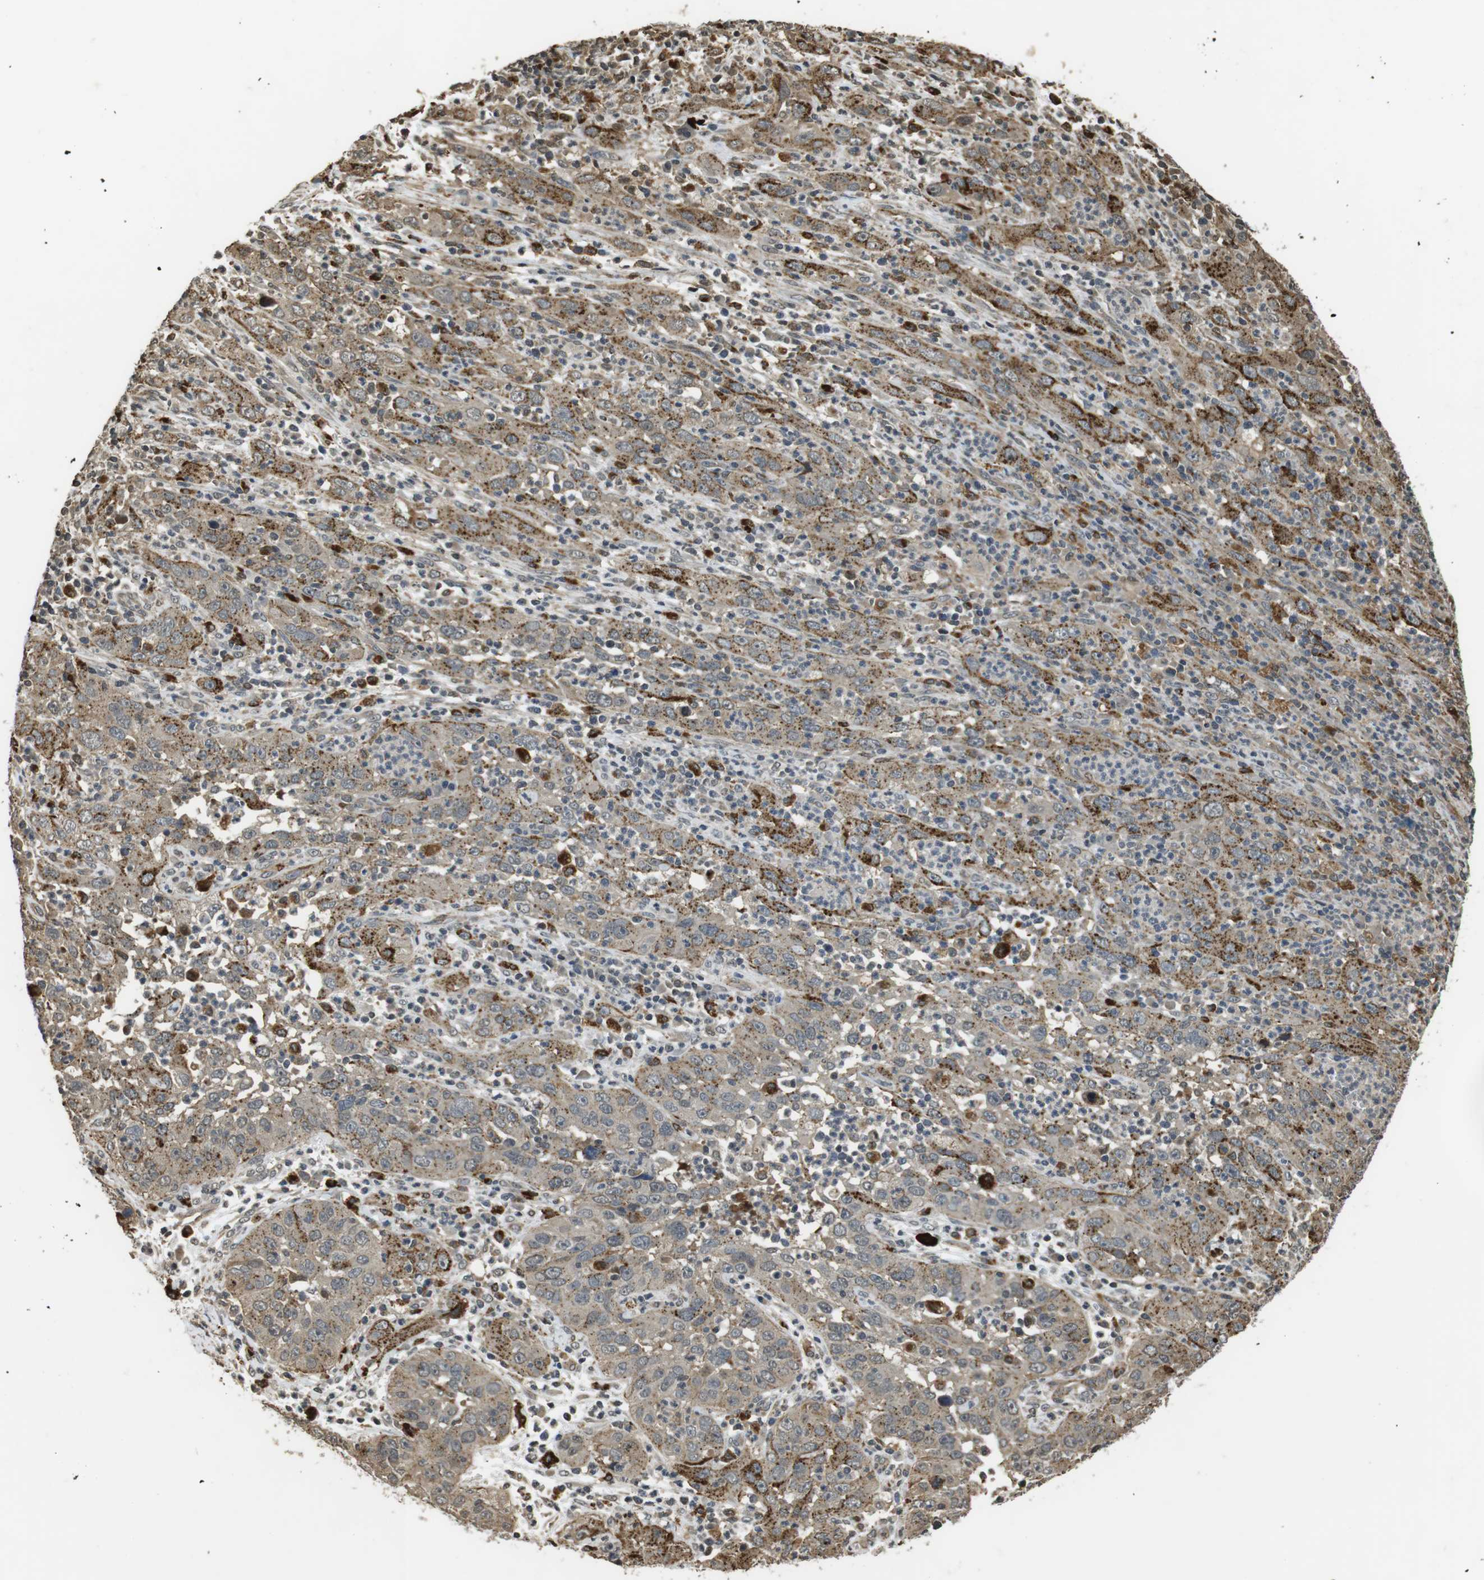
{"staining": {"intensity": "moderate", "quantity": ">75%", "location": "cytoplasmic/membranous"}, "tissue": "cervical cancer", "cell_type": "Tumor cells", "image_type": "cancer", "snomed": [{"axis": "morphology", "description": "Squamous cell carcinoma, NOS"}, {"axis": "topography", "description": "Cervix"}], "caption": "A brown stain highlights moderate cytoplasmic/membranous positivity of a protein in cervical squamous cell carcinoma tumor cells. The staining was performed using DAB (3,3'-diaminobenzidine), with brown indicating positive protein expression. Nuclei are stained blue with hematoxylin.", "gene": "FZD10", "patient": {"sex": "female", "age": 32}}